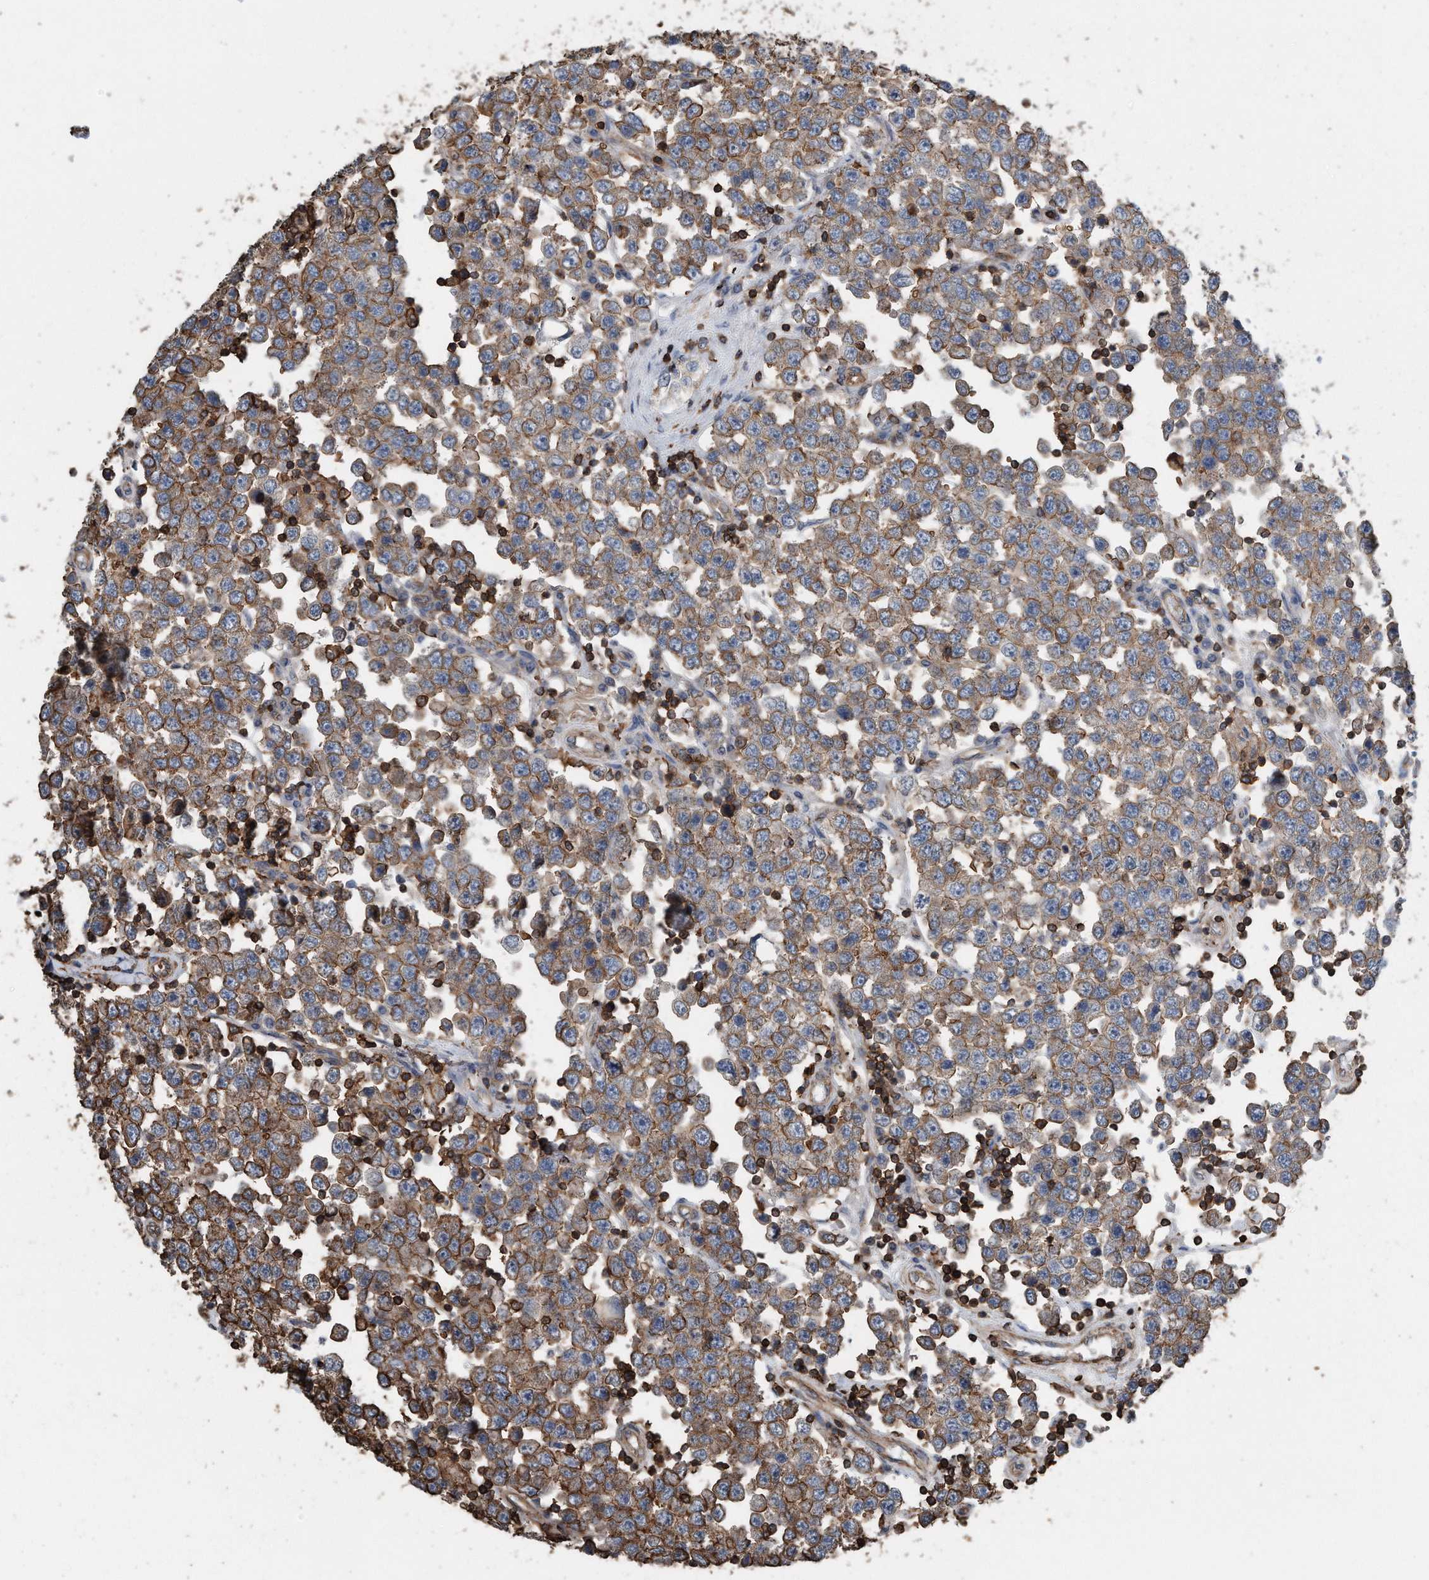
{"staining": {"intensity": "moderate", "quantity": ">75%", "location": "cytoplasmic/membranous"}, "tissue": "testis cancer", "cell_type": "Tumor cells", "image_type": "cancer", "snomed": [{"axis": "morphology", "description": "Seminoma, NOS"}, {"axis": "topography", "description": "Testis"}], "caption": "Human testis cancer stained with a brown dye displays moderate cytoplasmic/membranous positive staining in approximately >75% of tumor cells.", "gene": "RSPO3", "patient": {"sex": "male", "age": 28}}